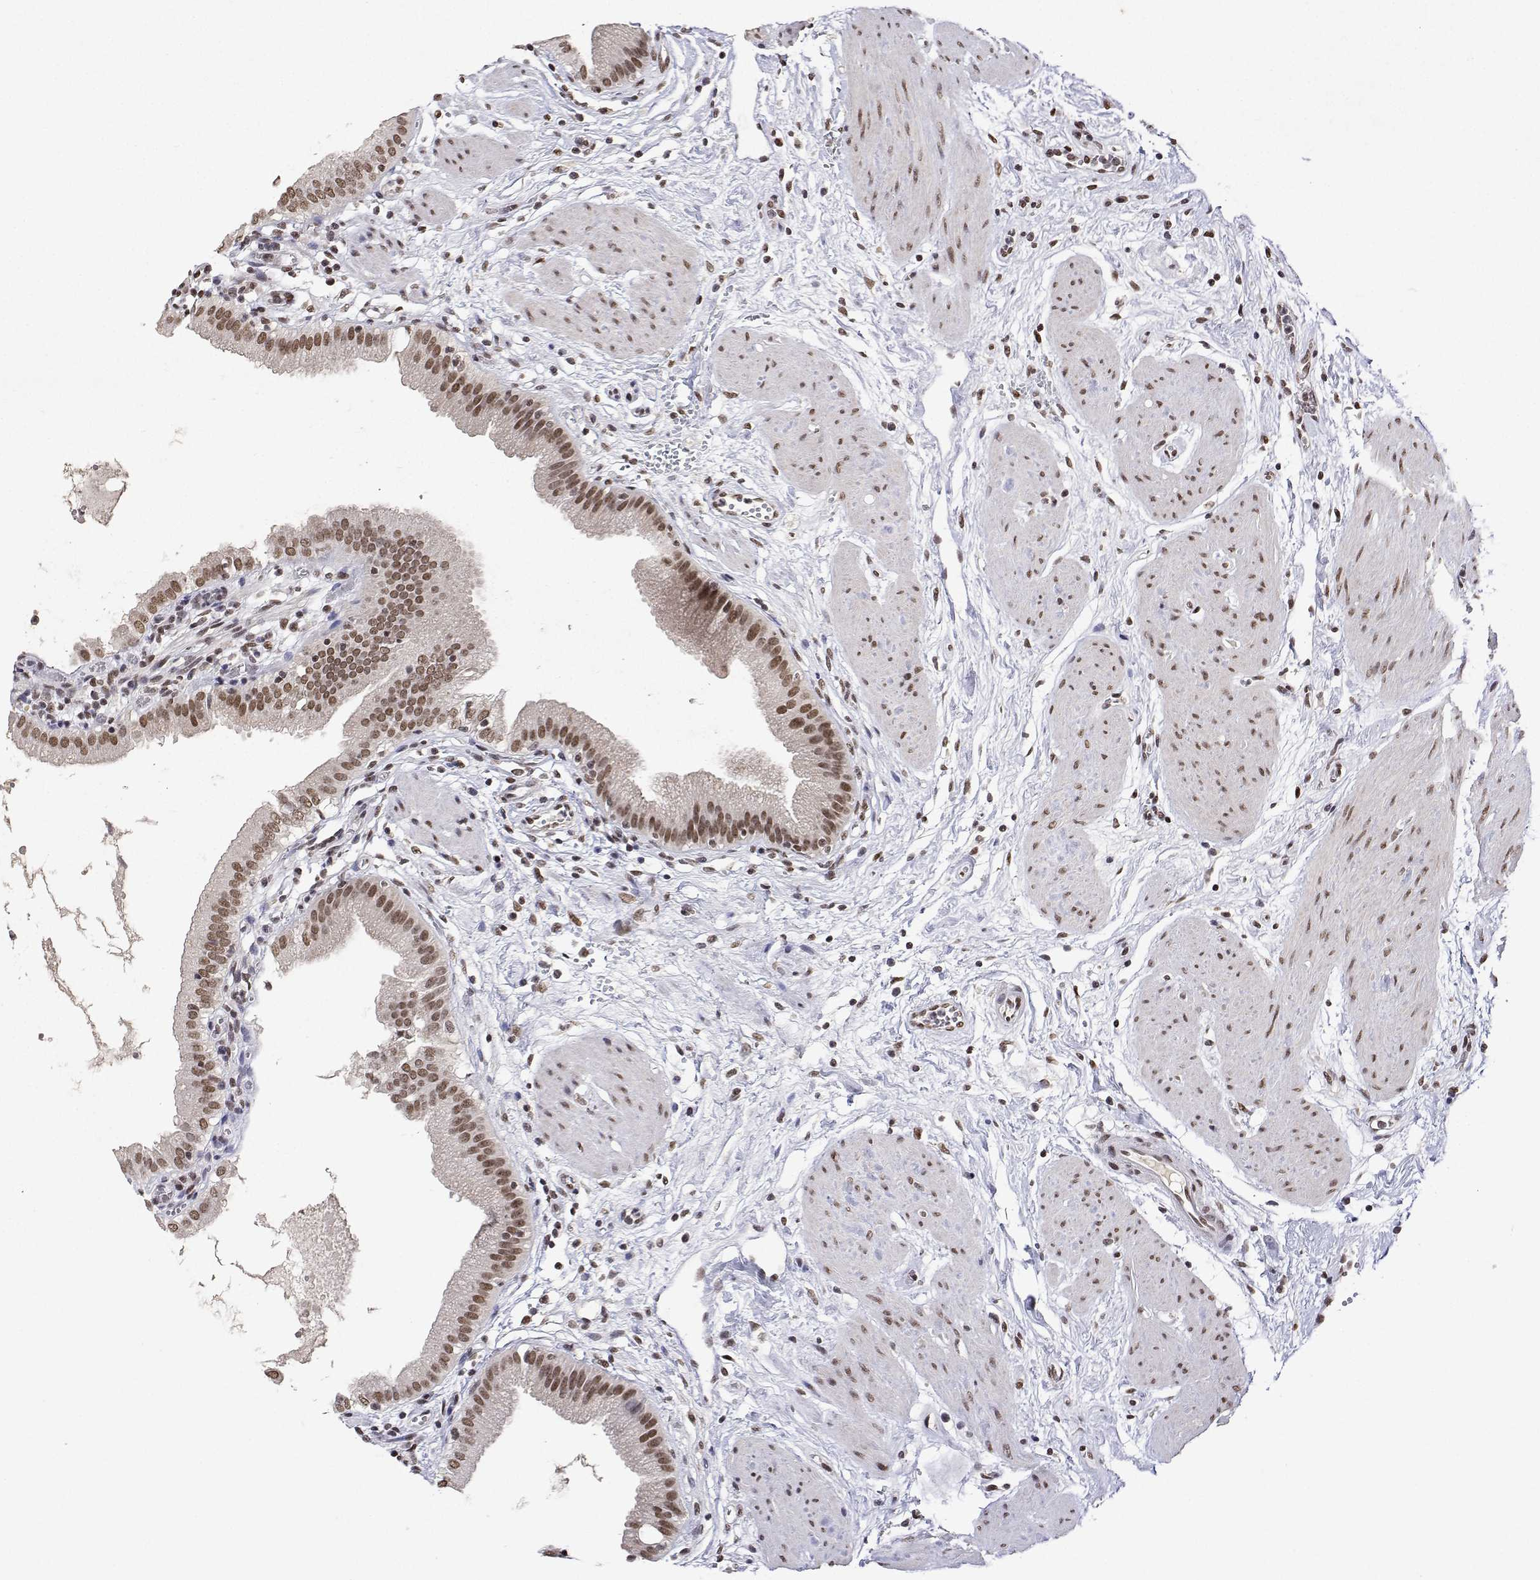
{"staining": {"intensity": "moderate", "quantity": ">75%", "location": "nuclear"}, "tissue": "gallbladder", "cell_type": "Glandular cells", "image_type": "normal", "snomed": [{"axis": "morphology", "description": "Normal tissue, NOS"}, {"axis": "topography", "description": "Gallbladder"}], "caption": "Protein expression analysis of unremarkable gallbladder exhibits moderate nuclear staining in about >75% of glandular cells.", "gene": "XPC", "patient": {"sex": "female", "age": 65}}